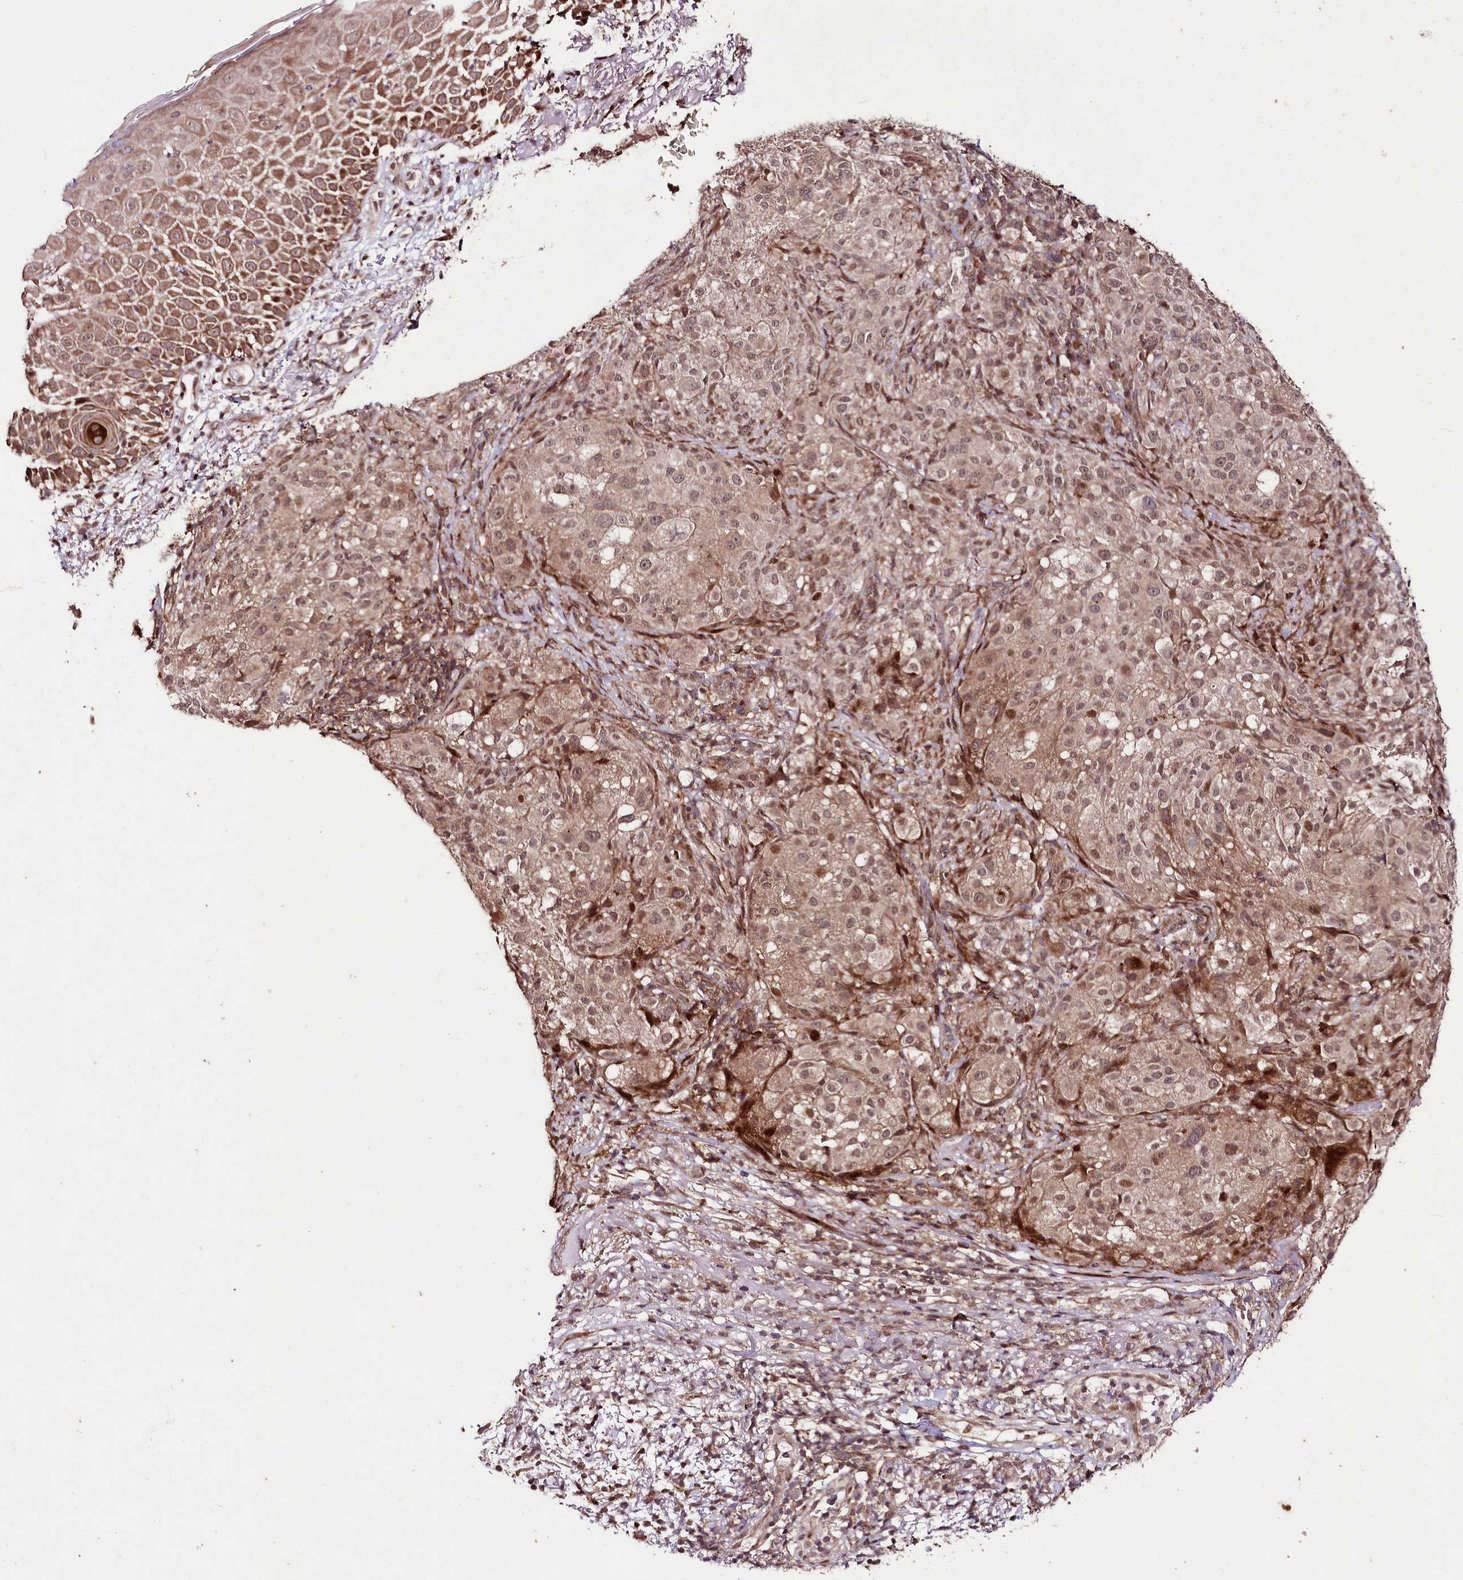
{"staining": {"intensity": "moderate", "quantity": "25%-75%", "location": "cytoplasmic/membranous,nuclear"}, "tissue": "melanoma", "cell_type": "Tumor cells", "image_type": "cancer", "snomed": [{"axis": "morphology", "description": "Necrosis, NOS"}, {"axis": "morphology", "description": "Malignant melanoma, NOS"}, {"axis": "topography", "description": "Skin"}], "caption": "Immunohistochemical staining of melanoma exhibits medium levels of moderate cytoplasmic/membranous and nuclear staining in approximately 25%-75% of tumor cells.", "gene": "PHLDB1", "patient": {"sex": "female", "age": 87}}